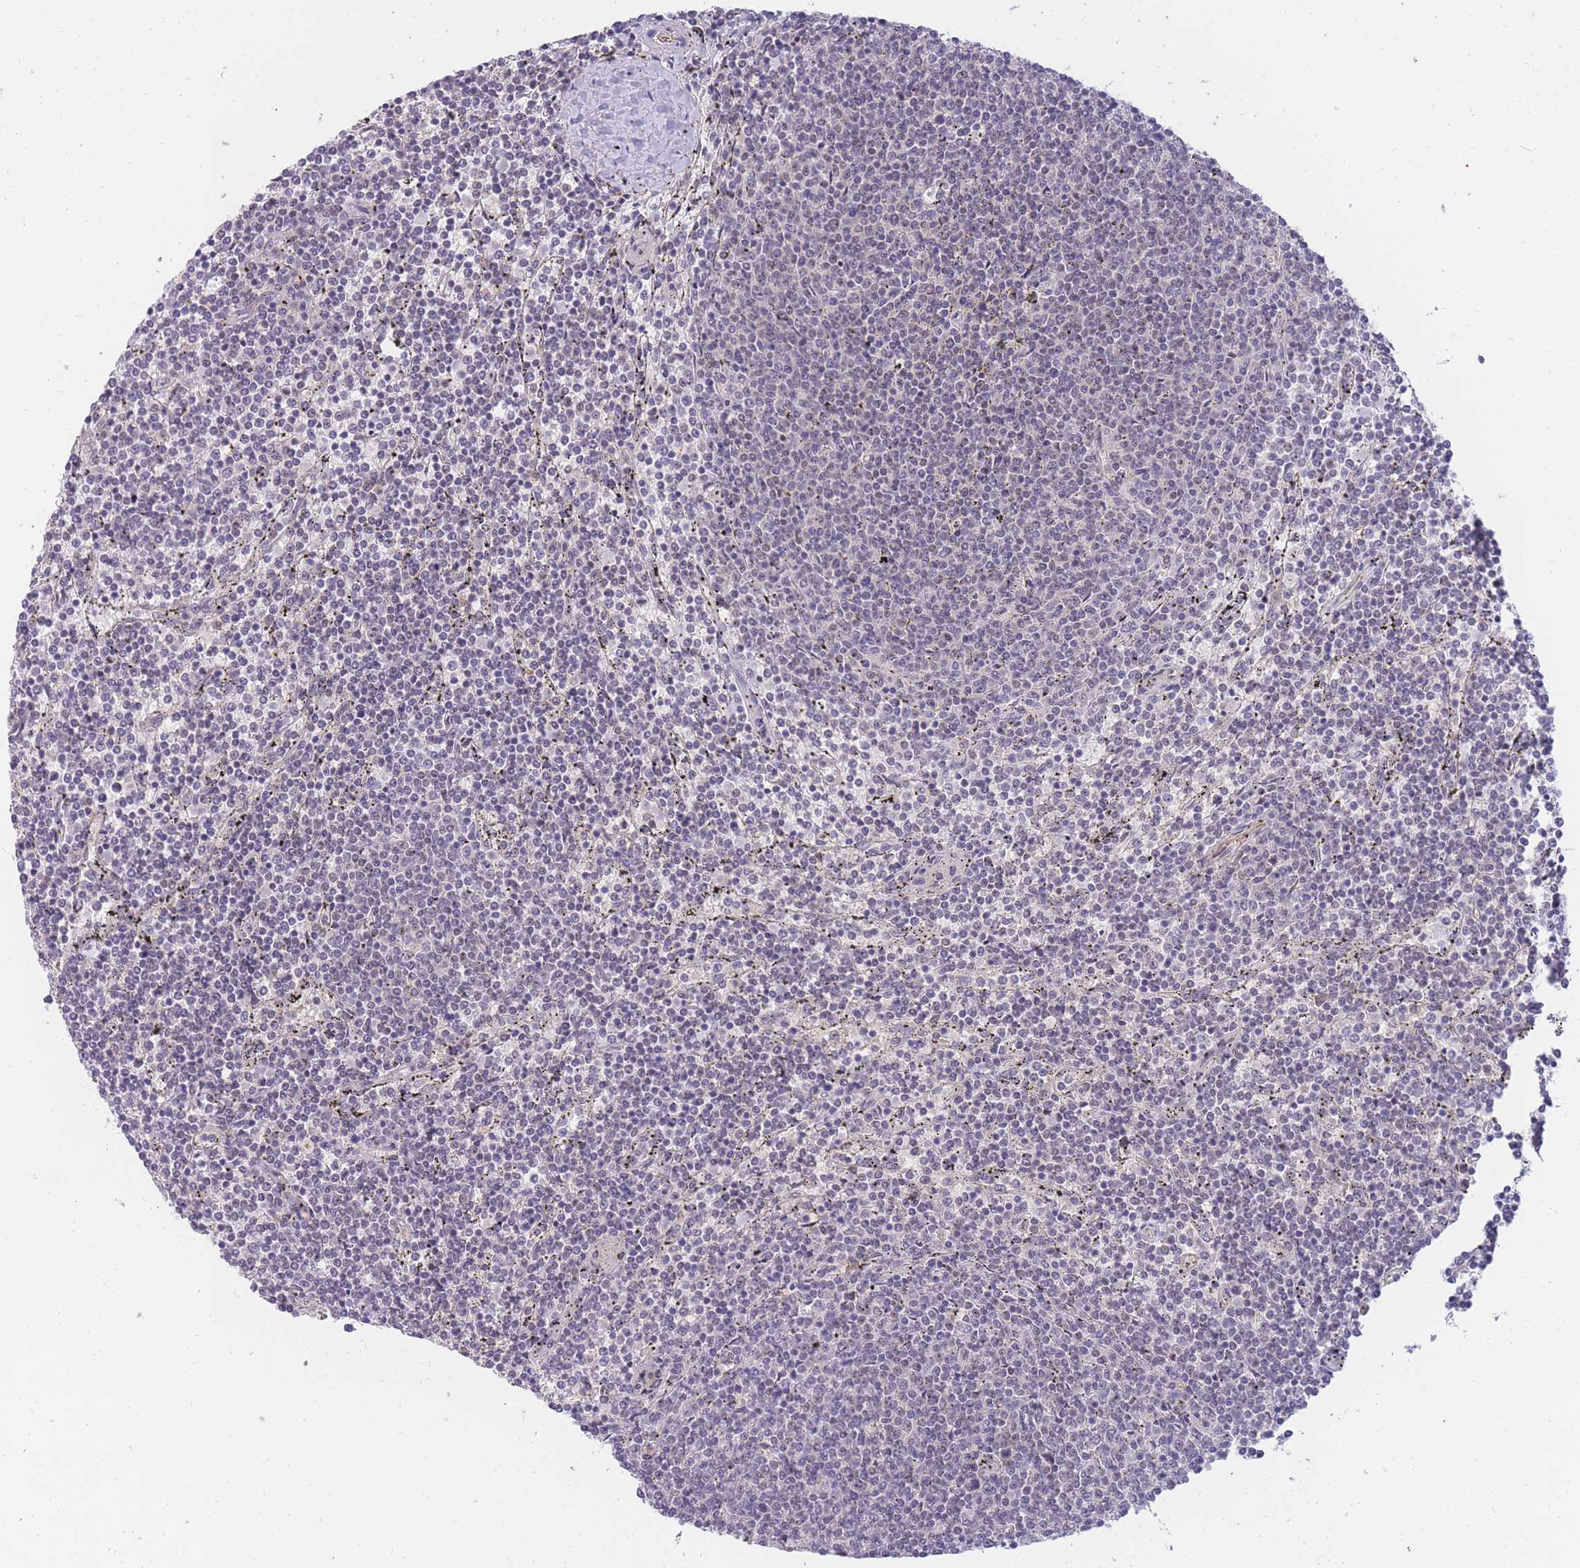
{"staining": {"intensity": "negative", "quantity": "none", "location": "none"}, "tissue": "lymphoma", "cell_type": "Tumor cells", "image_type": "cancer", "snomed": [{"axis": "morphology", "description": "Malignant lymphoma, non-Hodgkin's type, Low grade"}, {"axis": "topography", "description": "Spleen"}], "caption": "Lymphoma stained for a protein using immunohistochemistry shows no expression tumor cells.", "gene": "SMC6", "patient": {"sex": "female", "age": 50}}